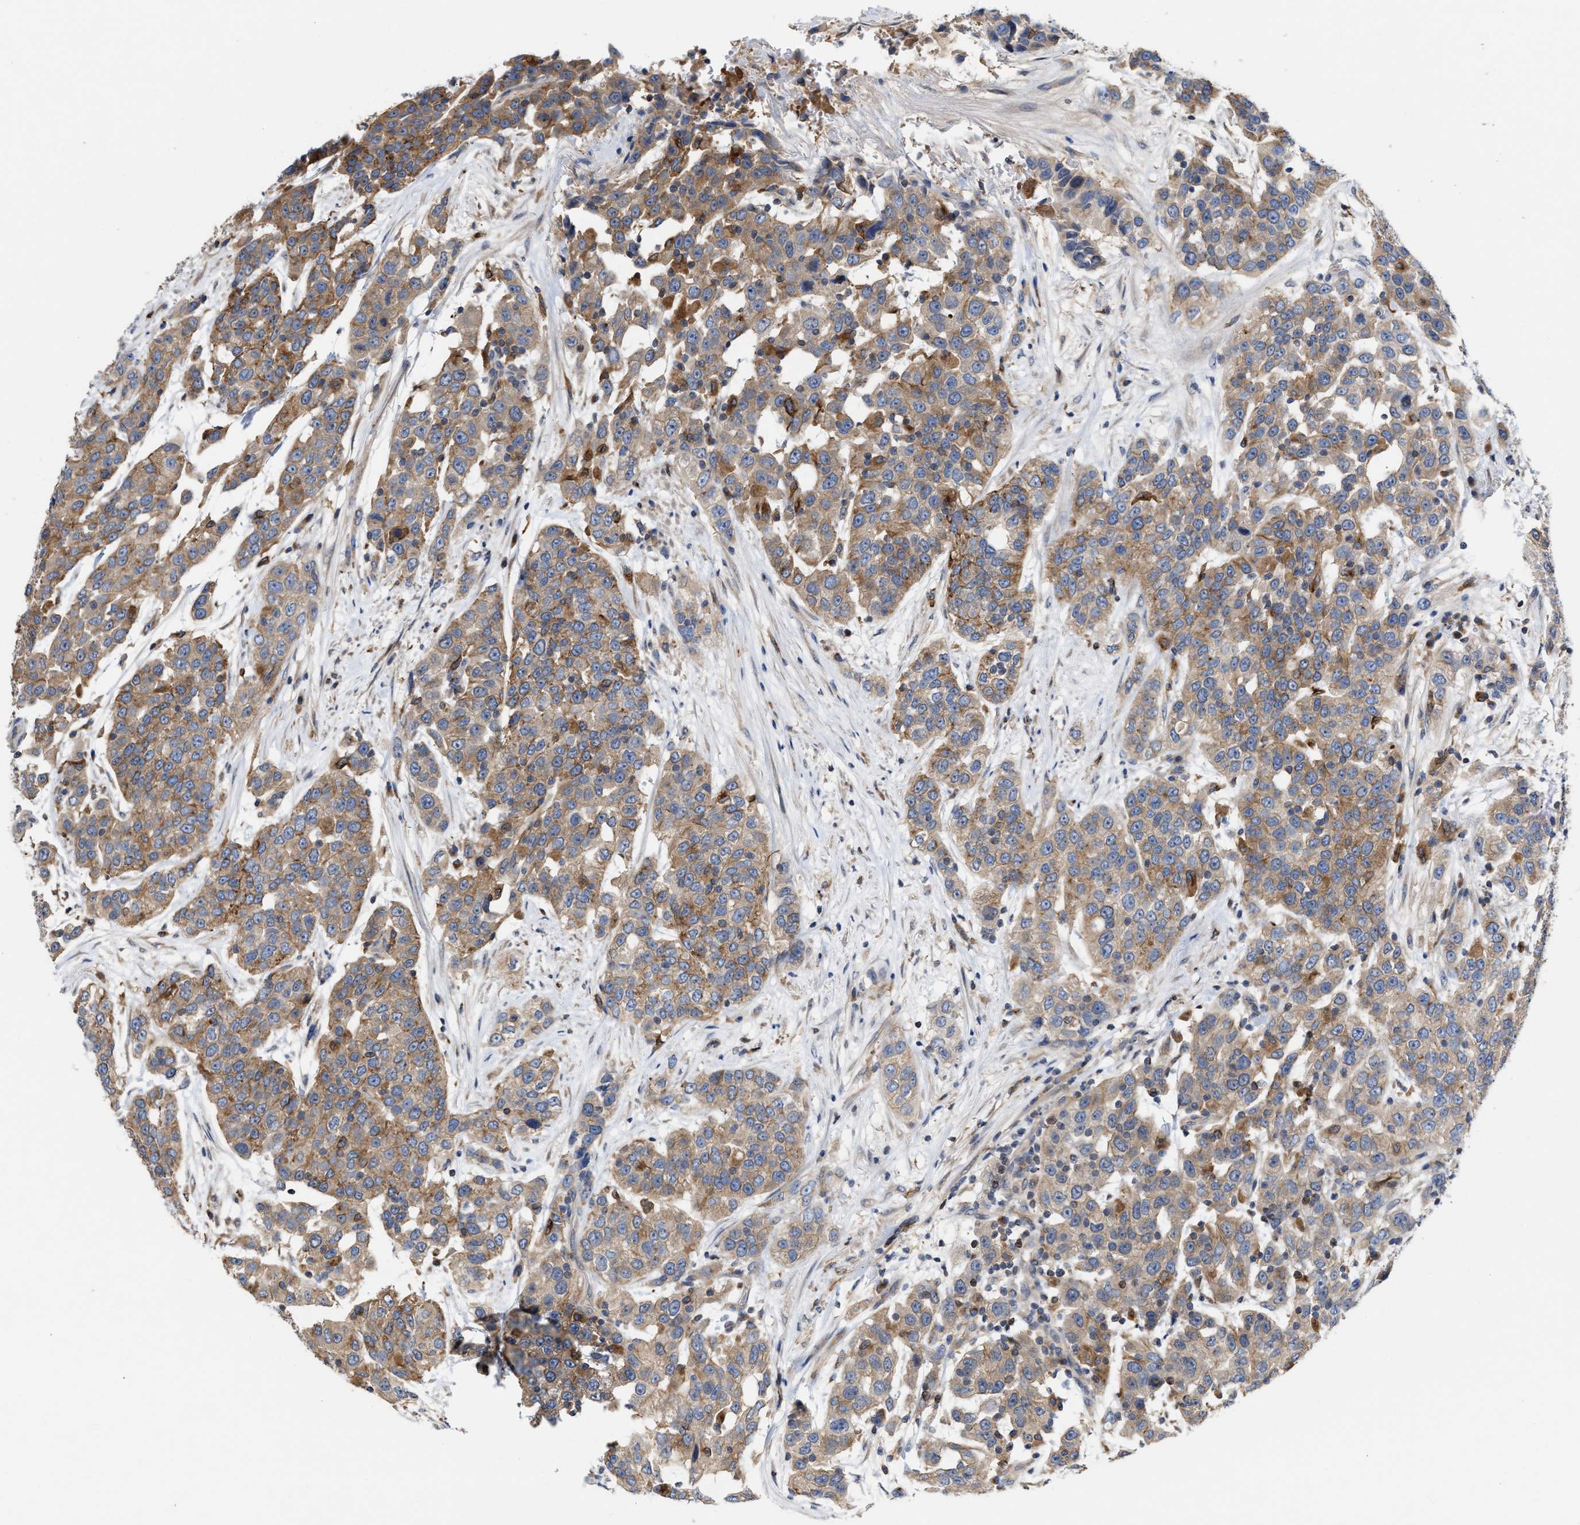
{"staining": {"intensity": "moderate", "quantity": ">75%", "location": "cytoplasmic/membranous"}, "tissue": "urothelial cancer", "cell_type": "Tumor cells", "image_type": "cancer", "snomed": [{"axis": "morphology", "description": "Urothelial carcinoma, High grade"}, {"axis": "topography", "description": "Urinary bladder"}], "caption": "Moderate cytoplasmic/membranous positivity for a protein is seen in approximately >75% of tumor cells of urothelial carcinoma (high-grade) using IHC.", "gene": "BBLN", "patient": {"sex": "female", "age": 80}}